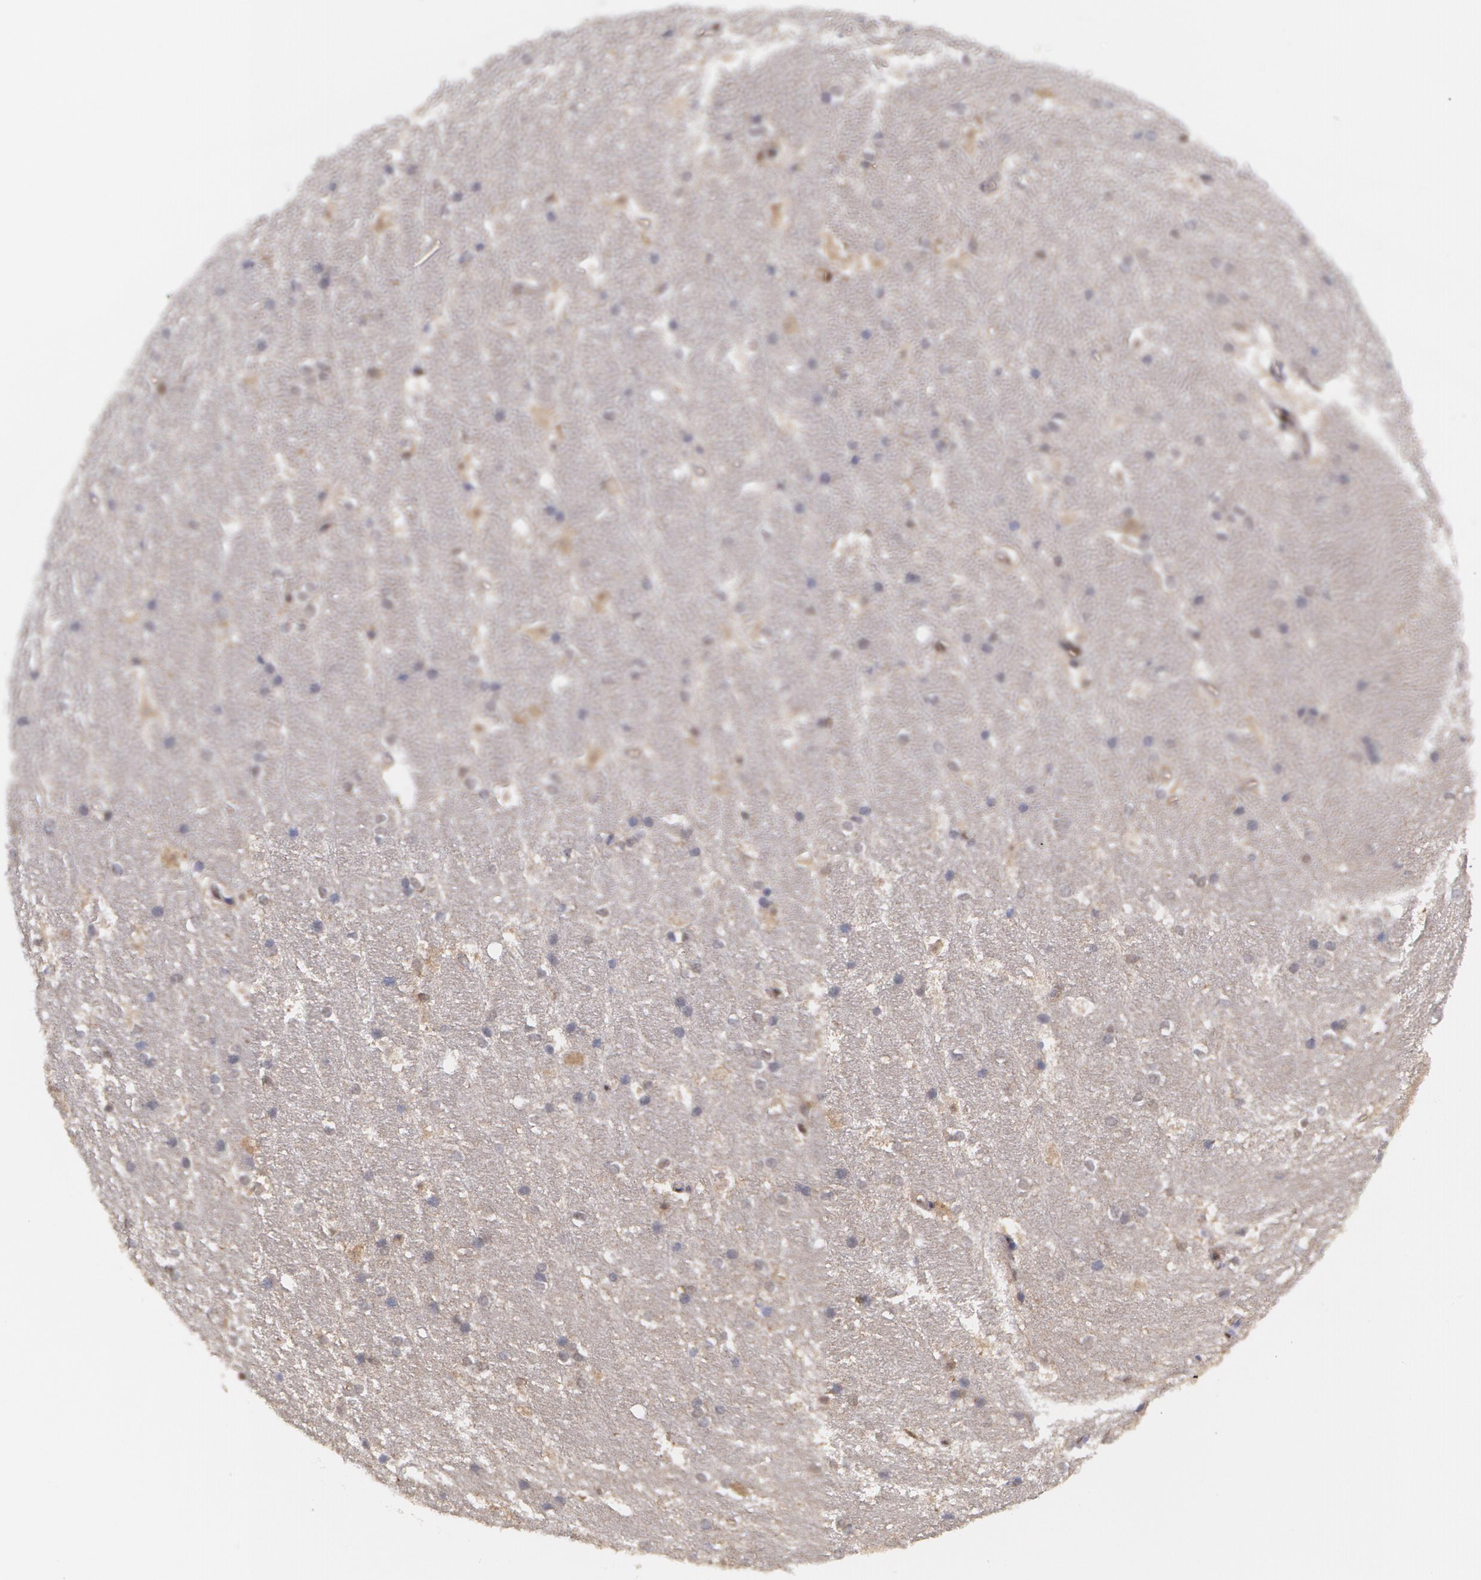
{"staining": {"intensity": "weak", "quantity": "25%-75%", "location": "cytoplasmic/membranous"}, "tissue": "hippocampus", "cell_type": "Glial cells", "image_type": "normal", "snomed": [{"axis": "morphology", "description": "Normal tissue, NOS"}, {"axis": "topography", "description": "Hippocampus"}], "caption": "Glial cells show low levels of weak cytoplasmic/membranous positivity in about 25%-75% of cells in unremarkable hippocampus.", "gene": "TXNRD1", "patient": {"sex": "female", "age": 19}}